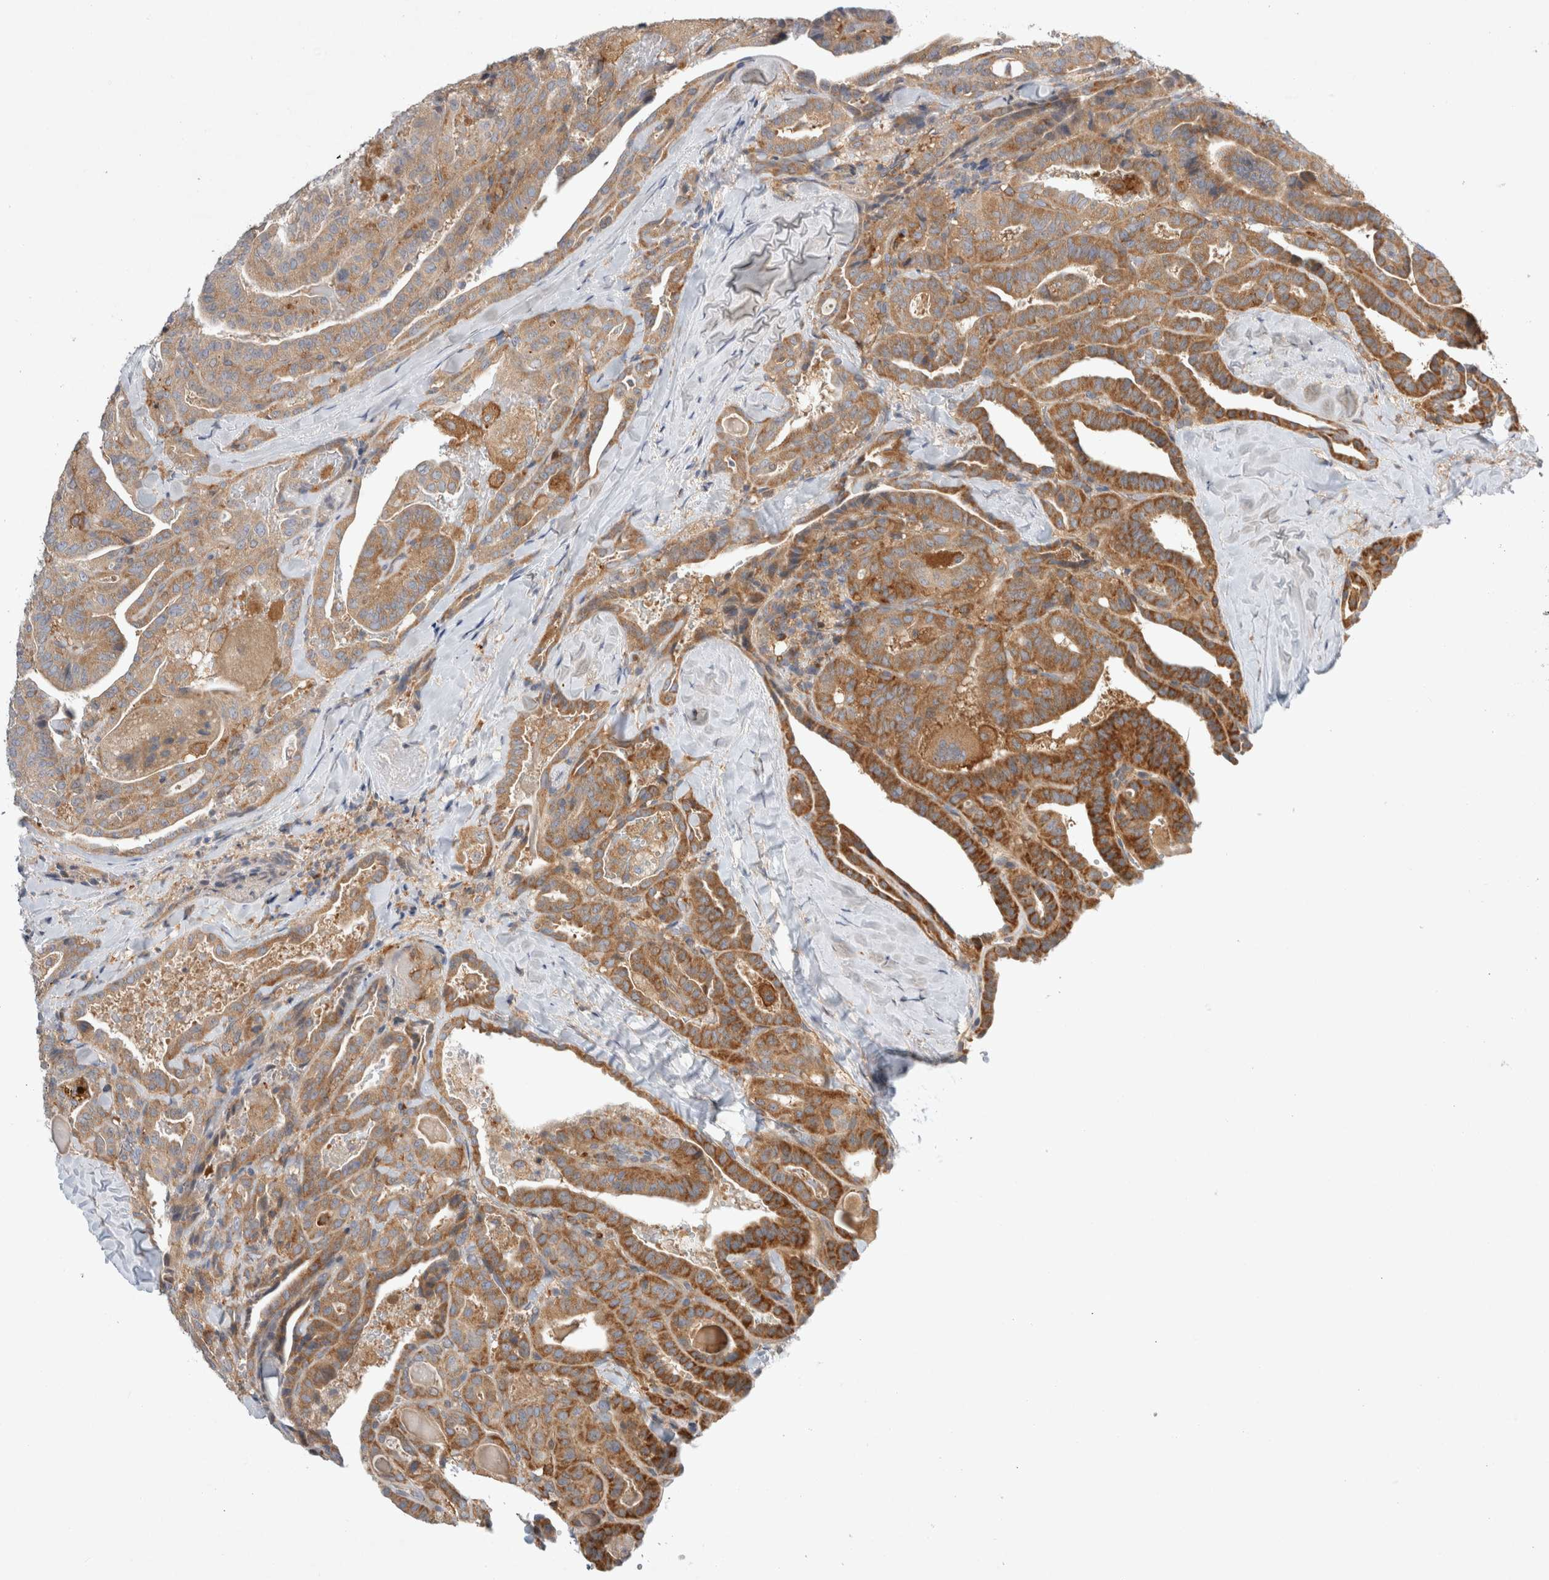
{"staining": {"intensity": "moderate", "quantity": ">75%", "location": "cytoplasmic/membranous"}, "tissue": "thyroid cancer", "cell_type": "Tumor cells", "image_type": "cancer", "snomed": [{"axis": "morphology", "description": "Papillary adenocarcinoma, NOS"}, {"axis": "topography", "description": "Thyroid gland"}], "caption": "Thyroid cancer stained with a brown dye displays moderate cytoplasmic/membranous positive positivity in approximately >75% of tumor cells.", "gene": "CDCA7L", "patient": {"sex": "male", "age": 77}}